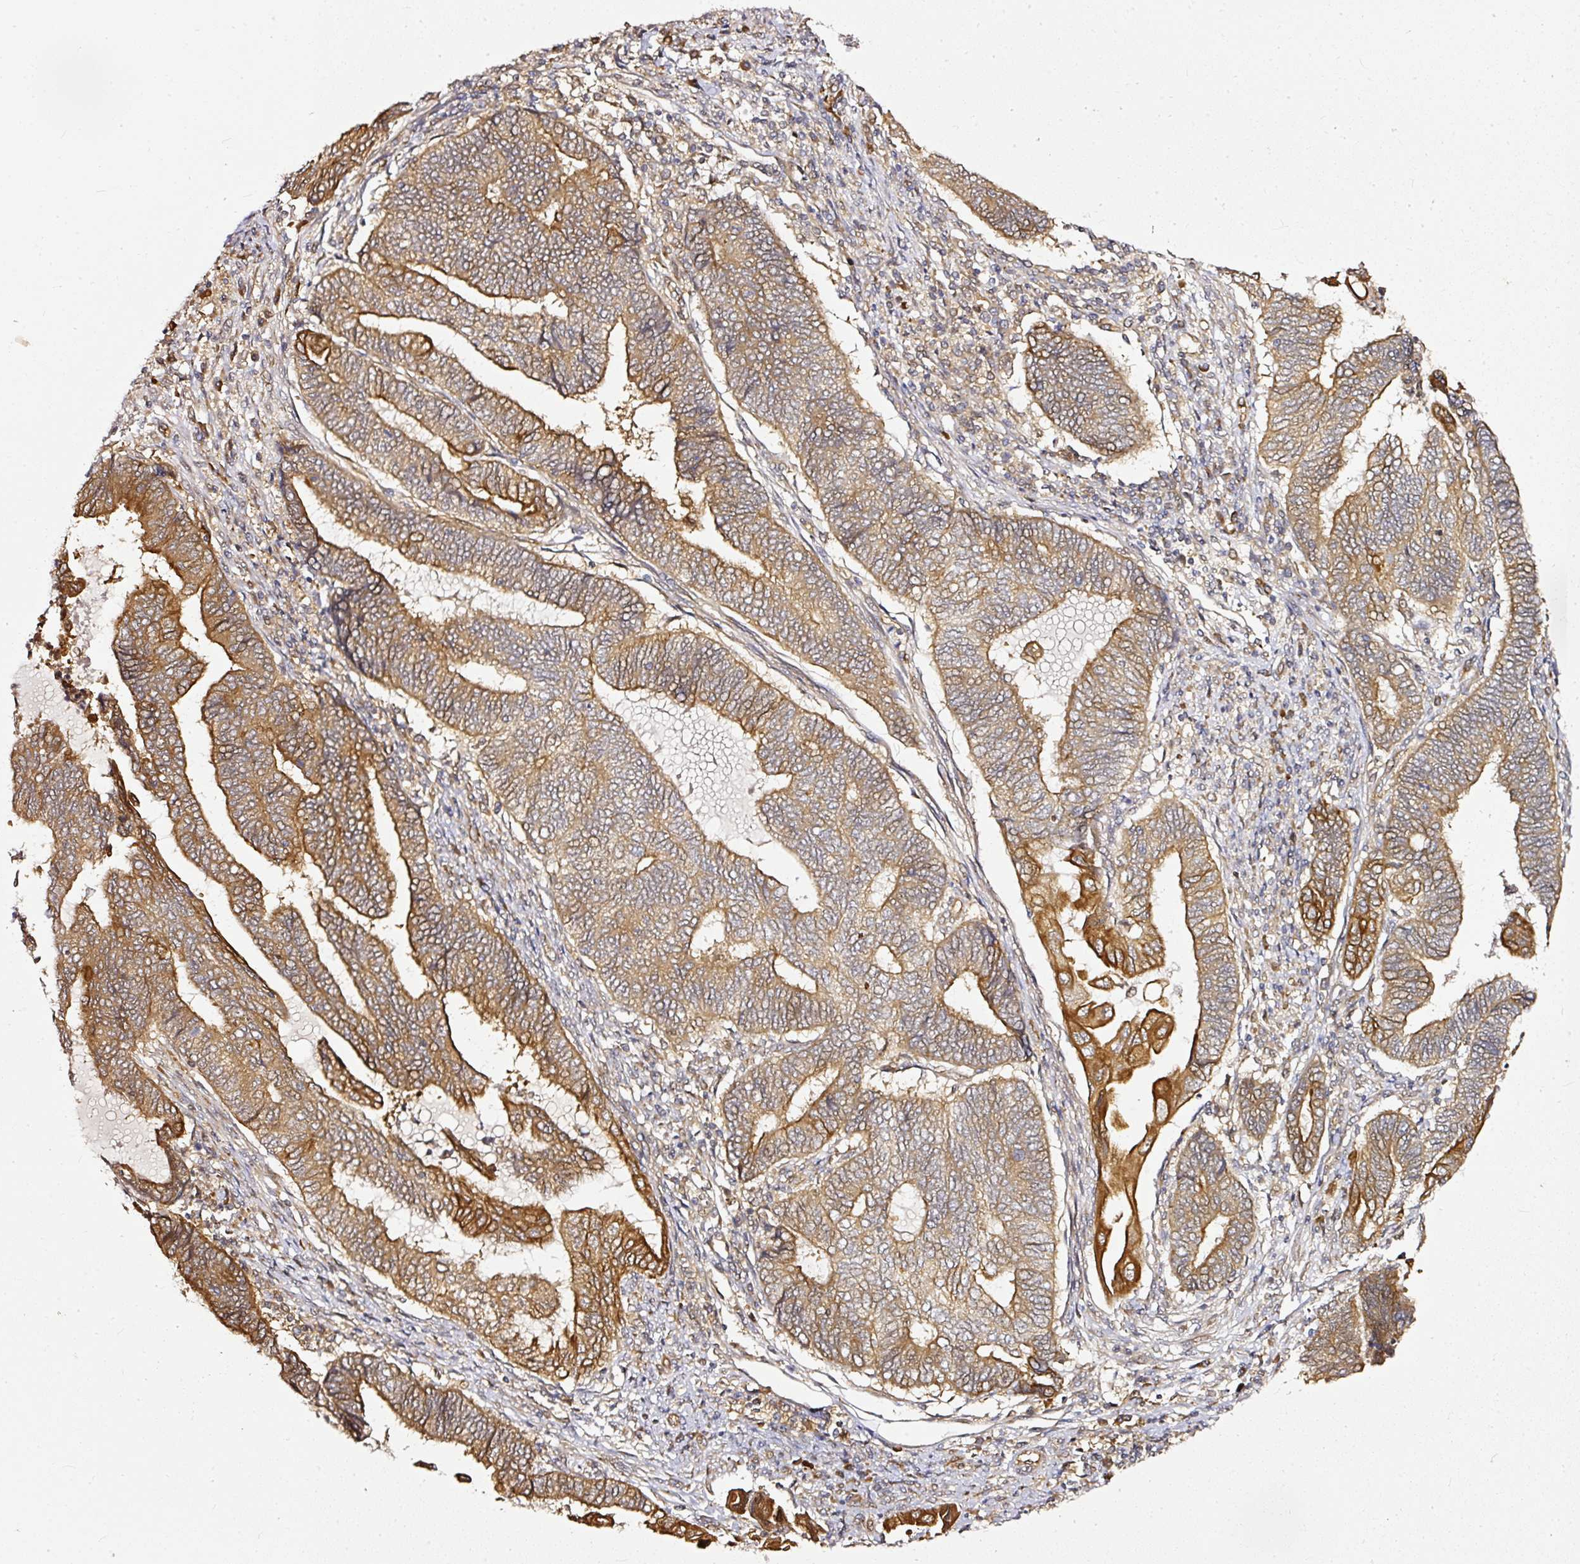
{"staining": {"intensity": "strong", "quantity": "25%-75%", "location": "cytoplasmic/membranous"}, "tissue": "endometrial cancer", "cell_type": "Tumor cells", "image_type": "cancer", "snomed": [{"axis": "morphology", "description": "Adenocarcinoma, NOS"}, {"axis": "topography", "description": "Uterus"}, {"axis": "topography", "description": "Endometrium"}], "caption": "This micrograph displays IHC staining of human endometrial adenocarcinoma, with high strong cytoplasmic/membranous staining in about 25%-75% of tumor cells.", "gene": "MIF4GD", "patient": {"sex": "female", "age": 70}}